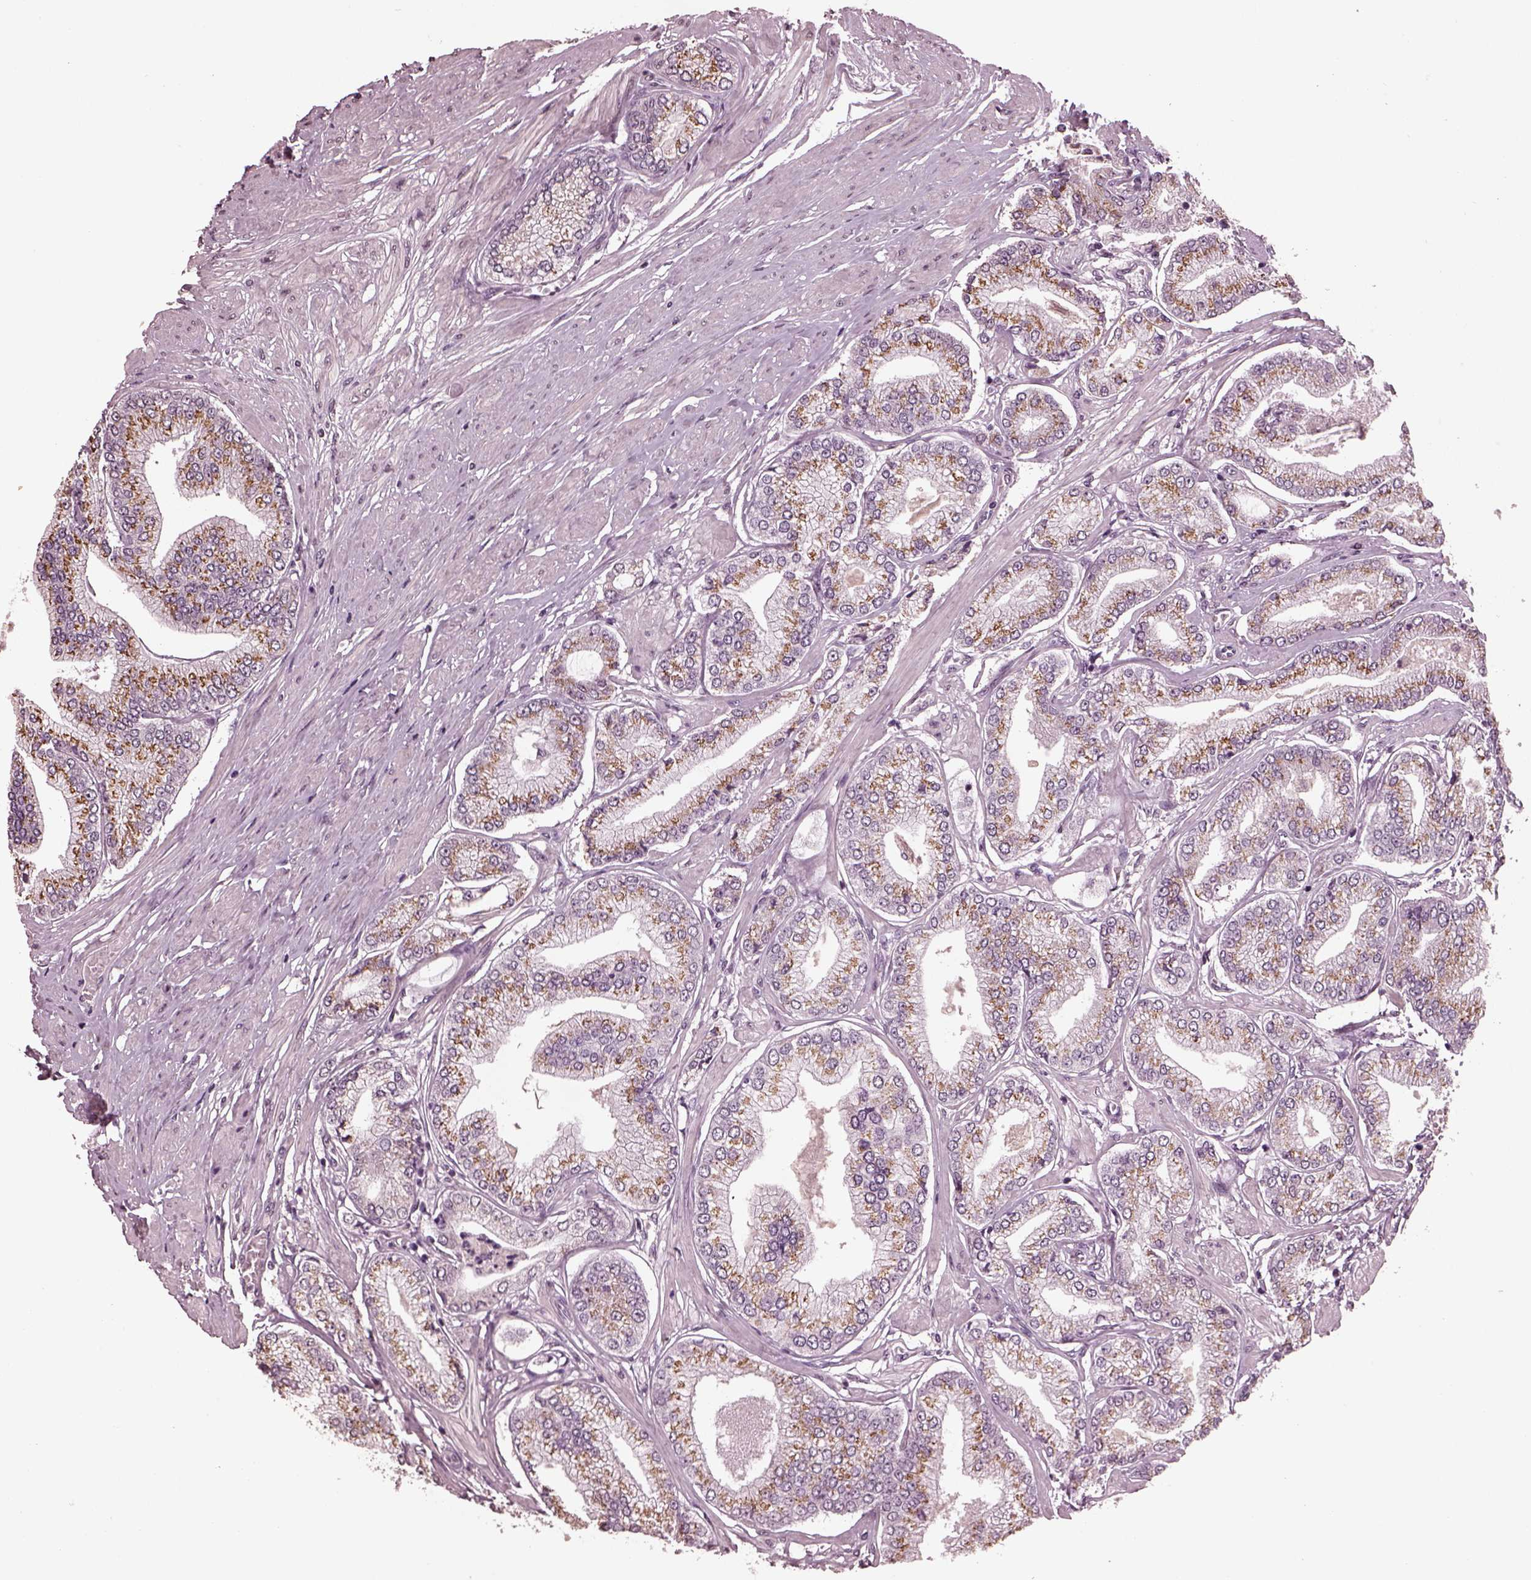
{"staining": {"intensity": "moderate", "quantity": ">75%", "location": "cytoplasmic/membranous"}, "tissue": "prostate cancer", "cell_type": "Tumor cells", "image_type": "cancer", "snomed": [{"axis": "morphology", "description": "Adenocarcinoma, Low grade"}, {"axis": "topography", "description": "Prostate"}], "caption": "Immunohistochemical staining of prostate cancer displays medium levels of moderate cytoplasmic/membranous expression in about >75% of tumor cells. (DAB (3,3'-diaminobenzidine) = brown stain, brightfield microscopy at high magnification).", "gene": "IL18RAP", "patient": {"sex": "male", "age": 55}}